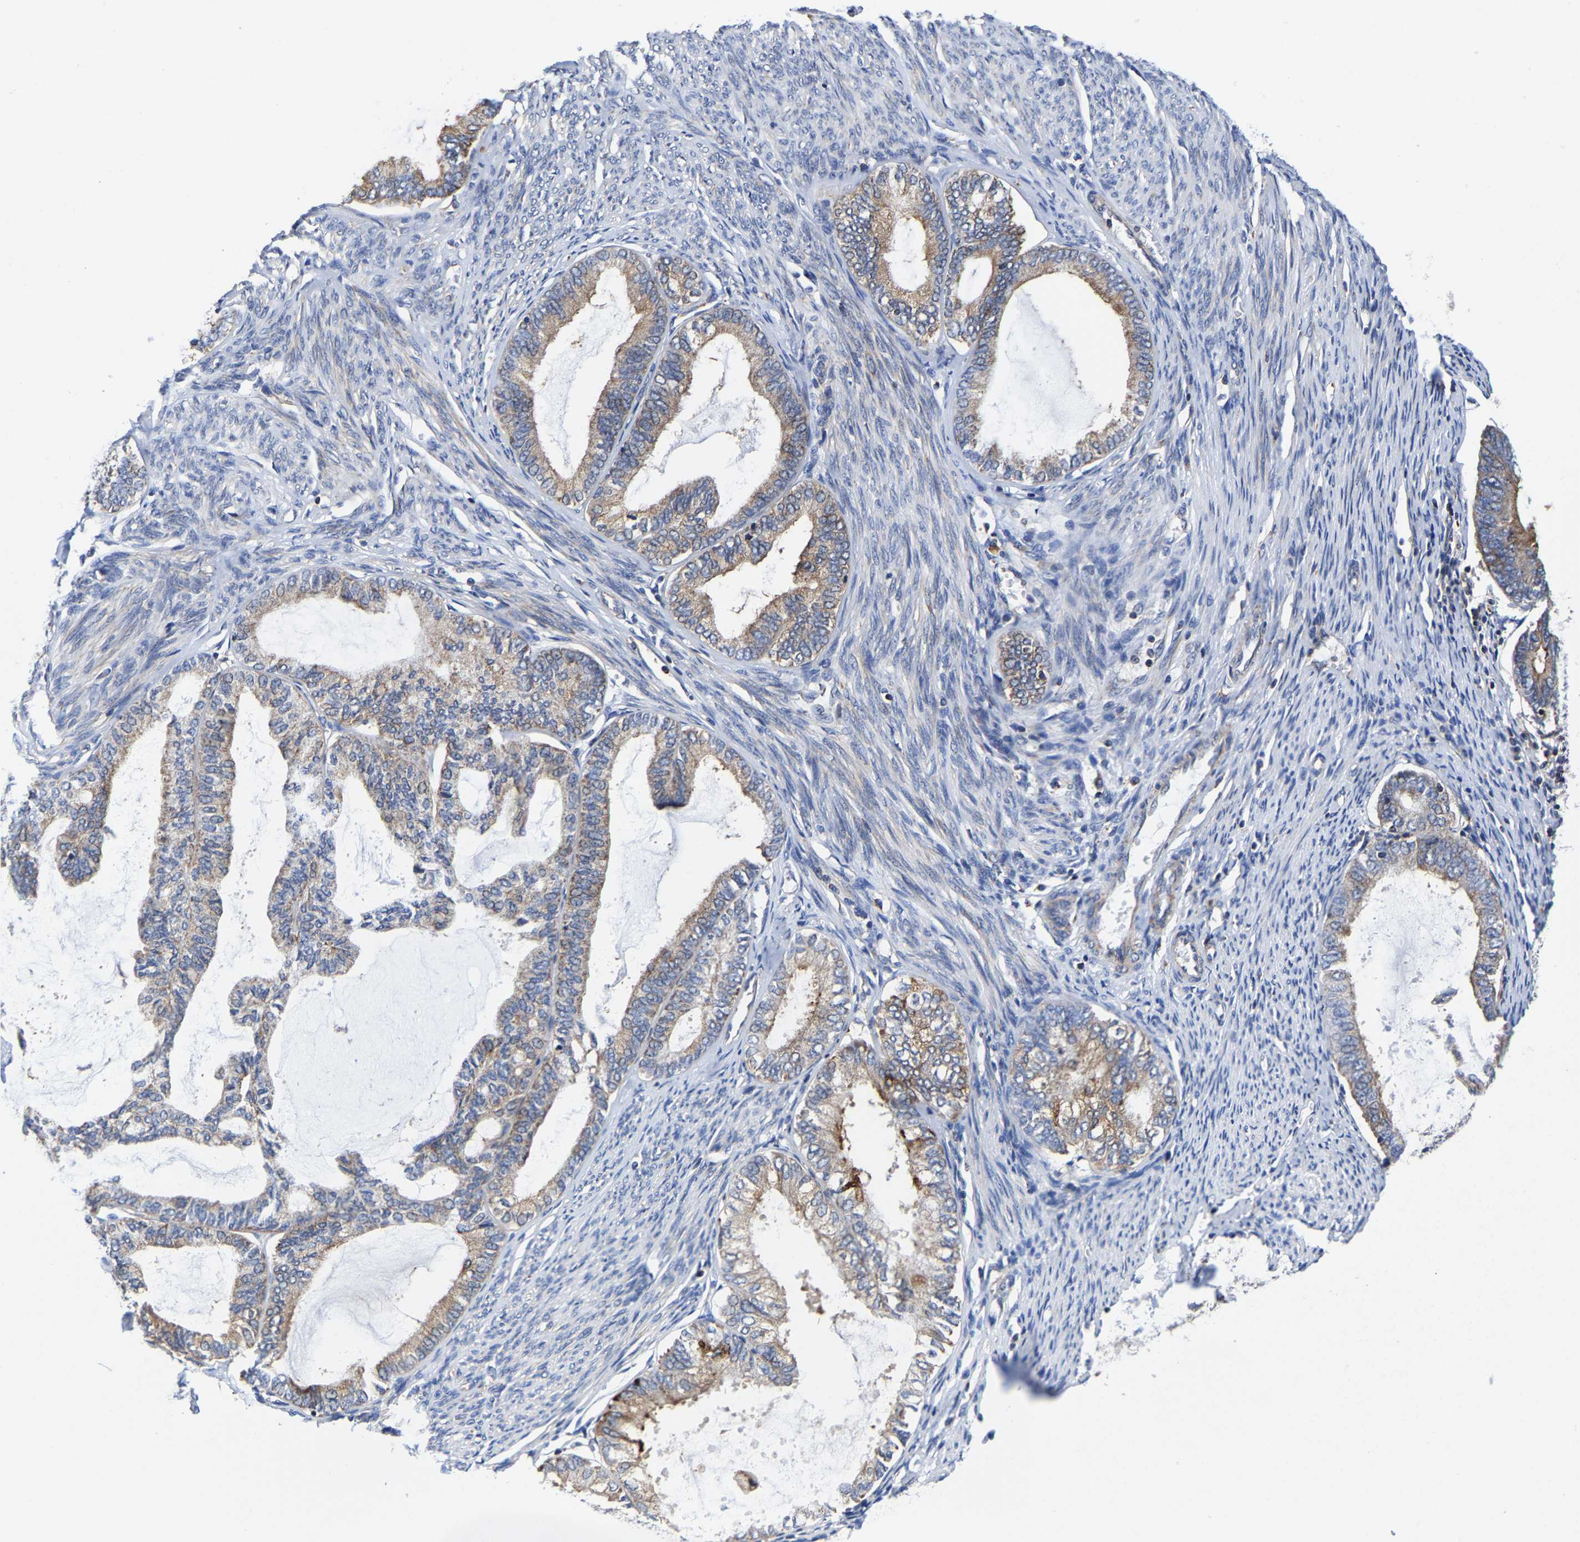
{"staining": {"intensity": "moderate", "quantity": ">75%", "location": "cytoplasmic/membranous"}, "tissue": "endometrial cancer", "cell_type": "Tumor cells", "image_type": "cancer", "snomed": [{"axis": "morphology", "description": "Adenocarcinoma, NOS"}, {"axis": "topography", "description": "Endometrium"}], "caption": "Immunohistochemical staining of human endometrial adenocarcinoma displays medium levels of moderate cytoplasmic/membranous protein expression in approximately >75% of tumor cells.", "gene": "PFKFB3", "patient": {"sex": "female", "age": 86}}